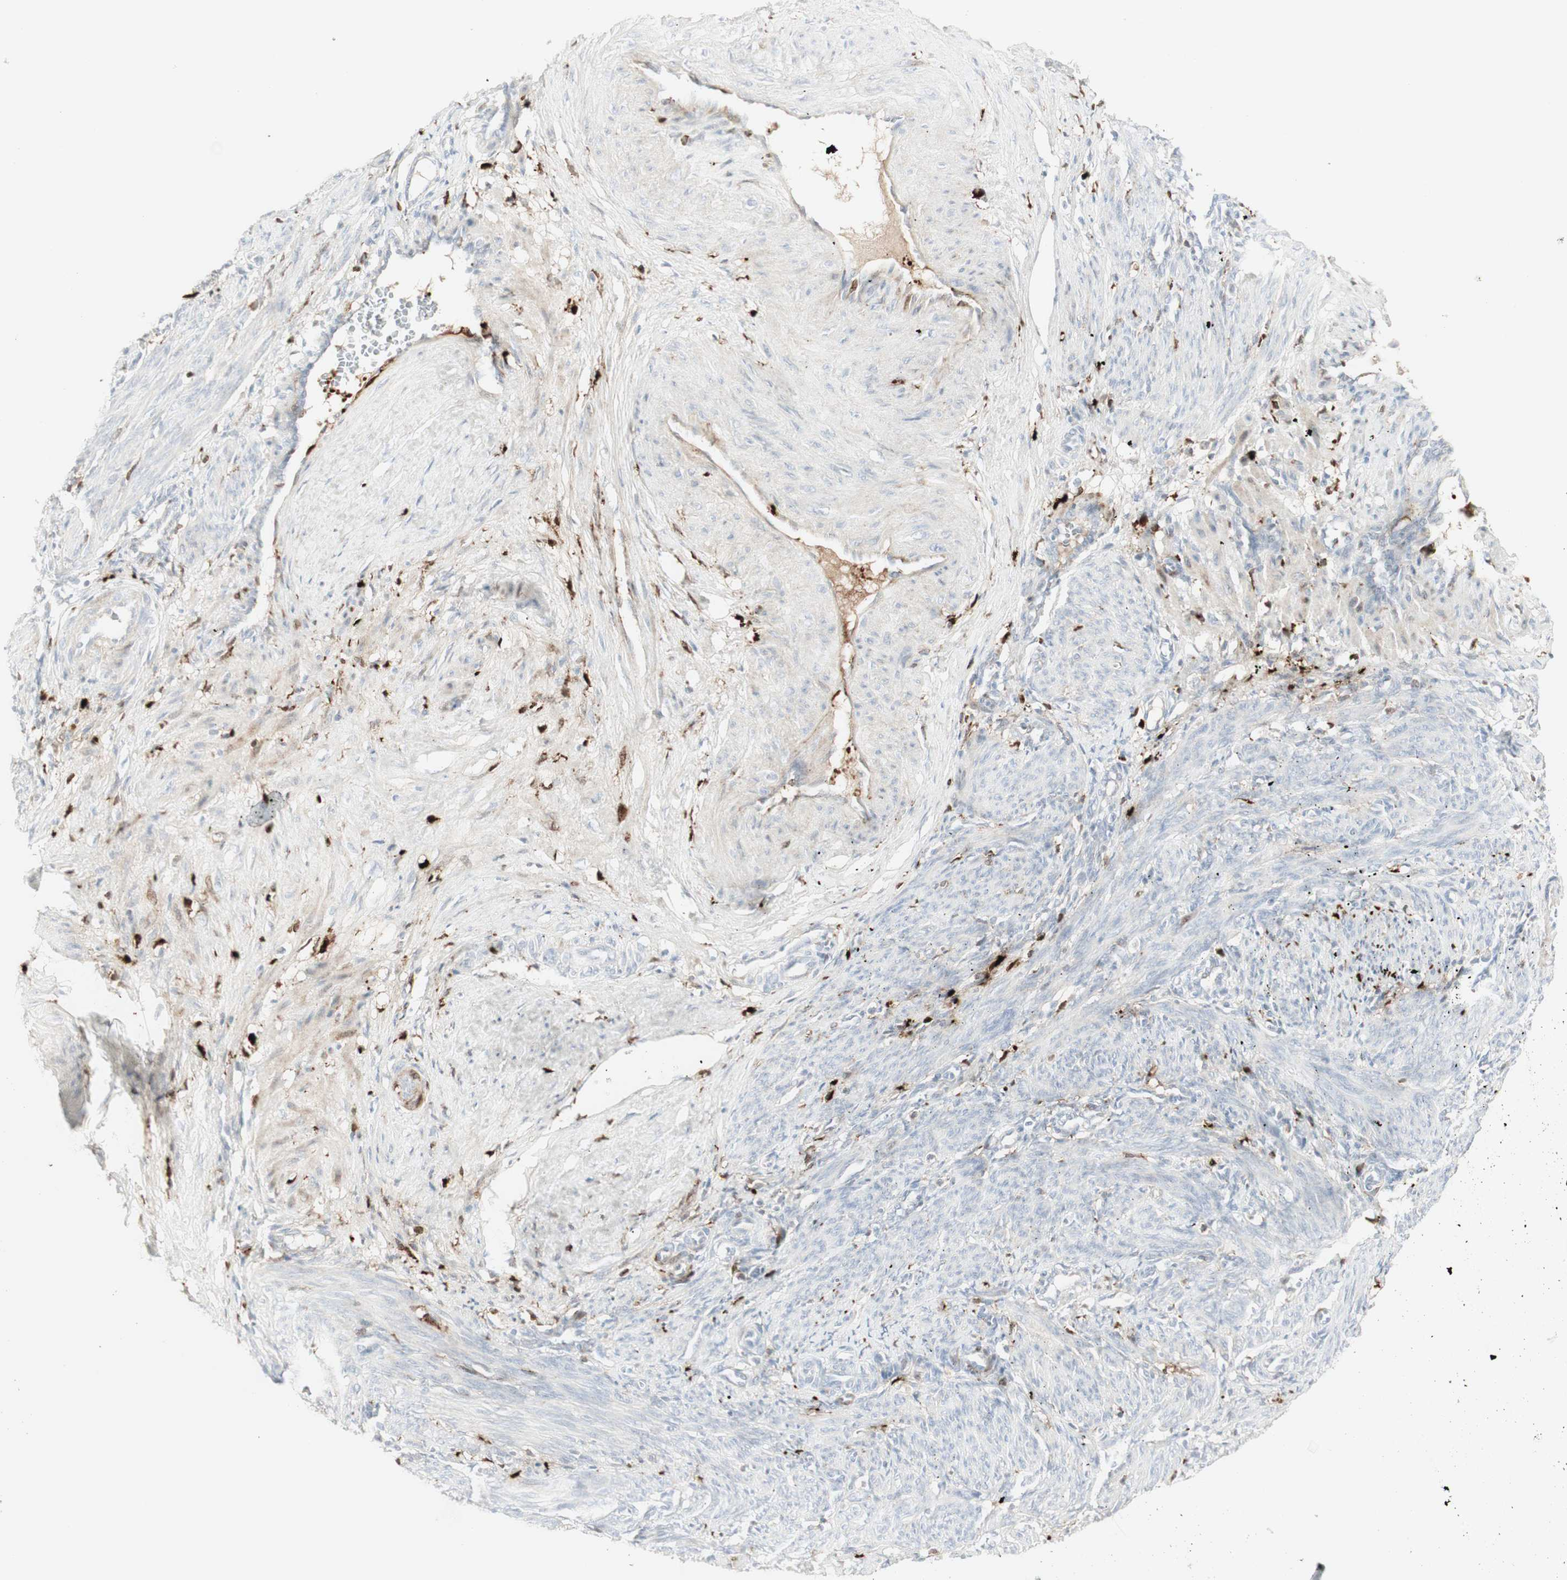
{"staining": {"intensity": "negative", "quantity": "none", "location": "none"}, "tissue": "smooth muscle", "cell_type": "Smooth muscle cells", "image_type": "normal", "snomed": [{"axis": "morphology", "description": "Normal tissue, NOS"}, {"axis": "topography", "description": "Endometrium"}], "caption": "A photomicrograph of smooth muscle stained for a protein reveals no brown staining in smooth muscle cells.", "gene": "MDK", "patient": {"sex": "female", "age": 33}}